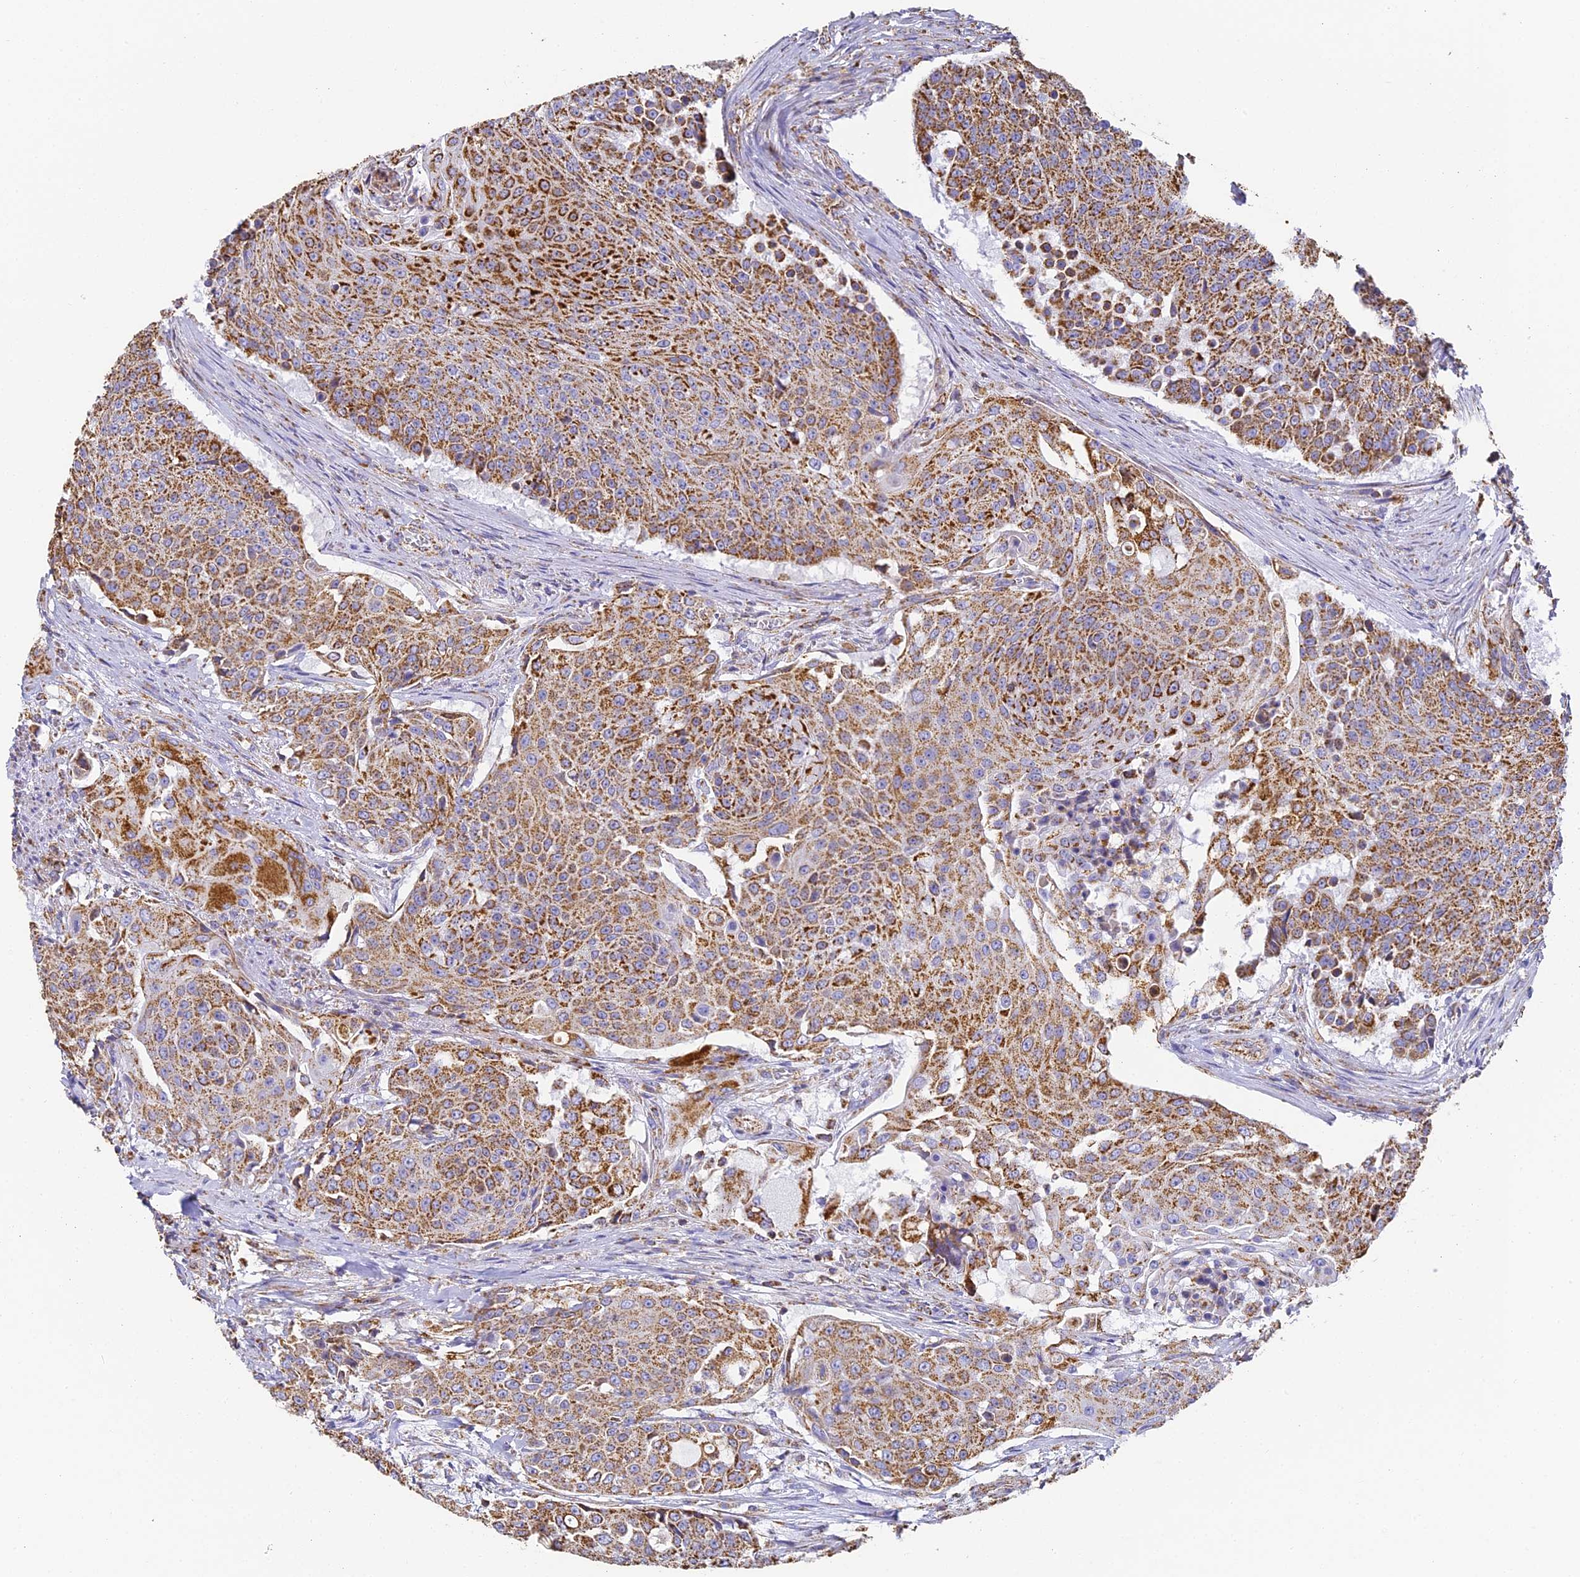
{"staining": {"intensity": "strong", "quantity": ">75%", "location": "cytoplasmic/membranous"}, "tissue": "urothelial cancer", "cell_type": "Tumor cells", "image_type": "cancer", "snomed": [{"axis": "morphology", "description": "Urothelial carcinoma, High grade"}, {"axis": "topography", "description": "Urinary bladder"}], "caption": "The image demonstrates a brown stain indicating the presence of a protein in the cytoplasmic/membranous of tumor cells in urothelial carcinoma (high-grade).", "gene": "COX6C", "patient": {"sex": "female", "age": 63}}